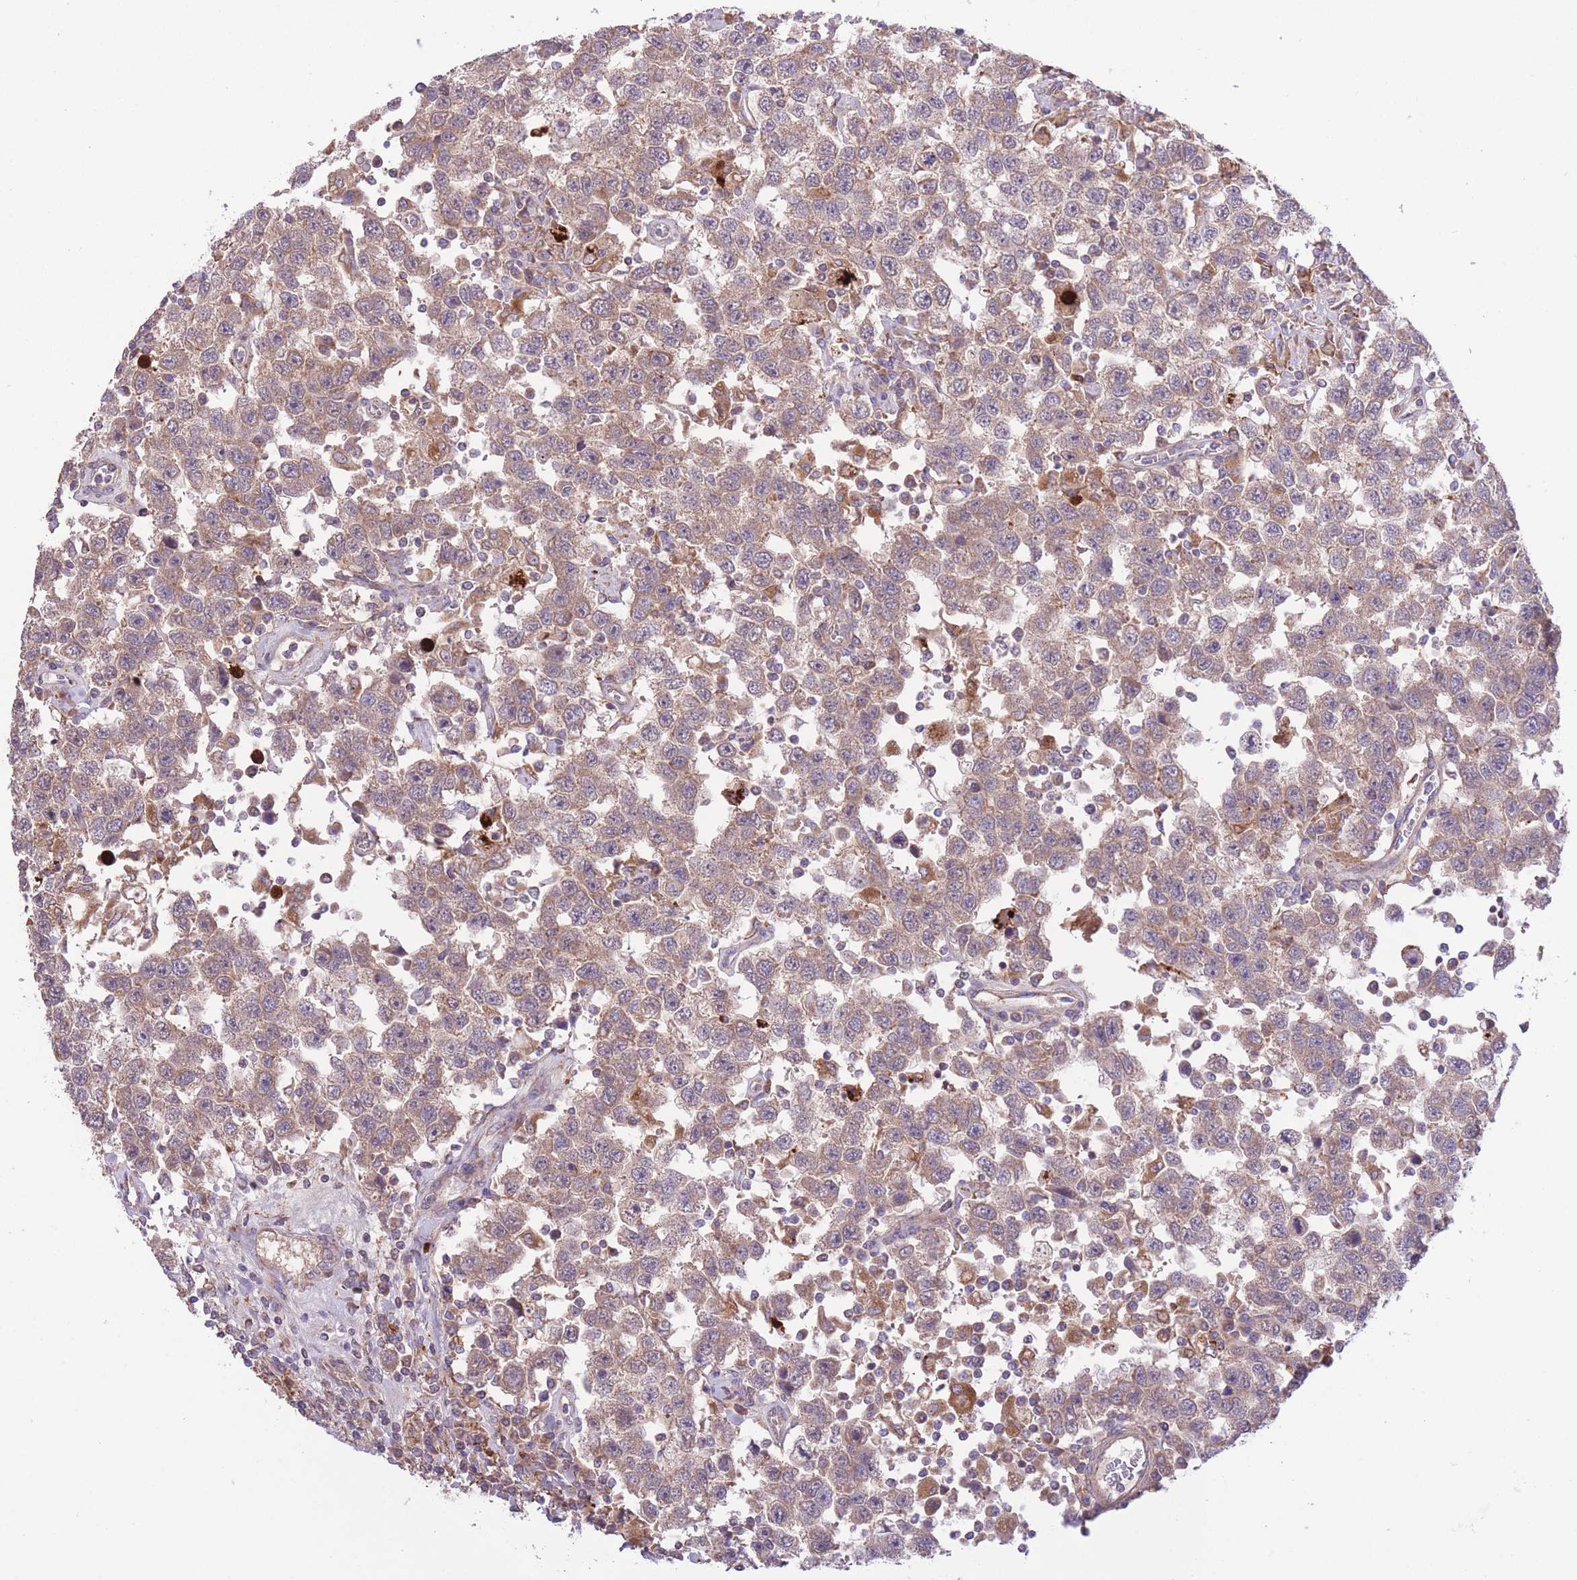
{"staining": {"intensity": "moderate", "quantity": ">75%", "location": "cytoplasmic/membranous"}, "tissue": "testis cancer", "cell_type": "Tumor cells", "image_type": "cancer", "snomed": [{"axis": "morphology", "description": "Seminoma, NOS"}, {"axis": "topography", "description": "Testis"}], "caption": "About >75% of tumor cells in human seminoma (testis) demonstrate moderate cytoplasmic/membranous protein staining as visualized by brown immunohistochemical staining.", "gene": "ATP13A2", "patient": {"sex": "male", "age": 41}}